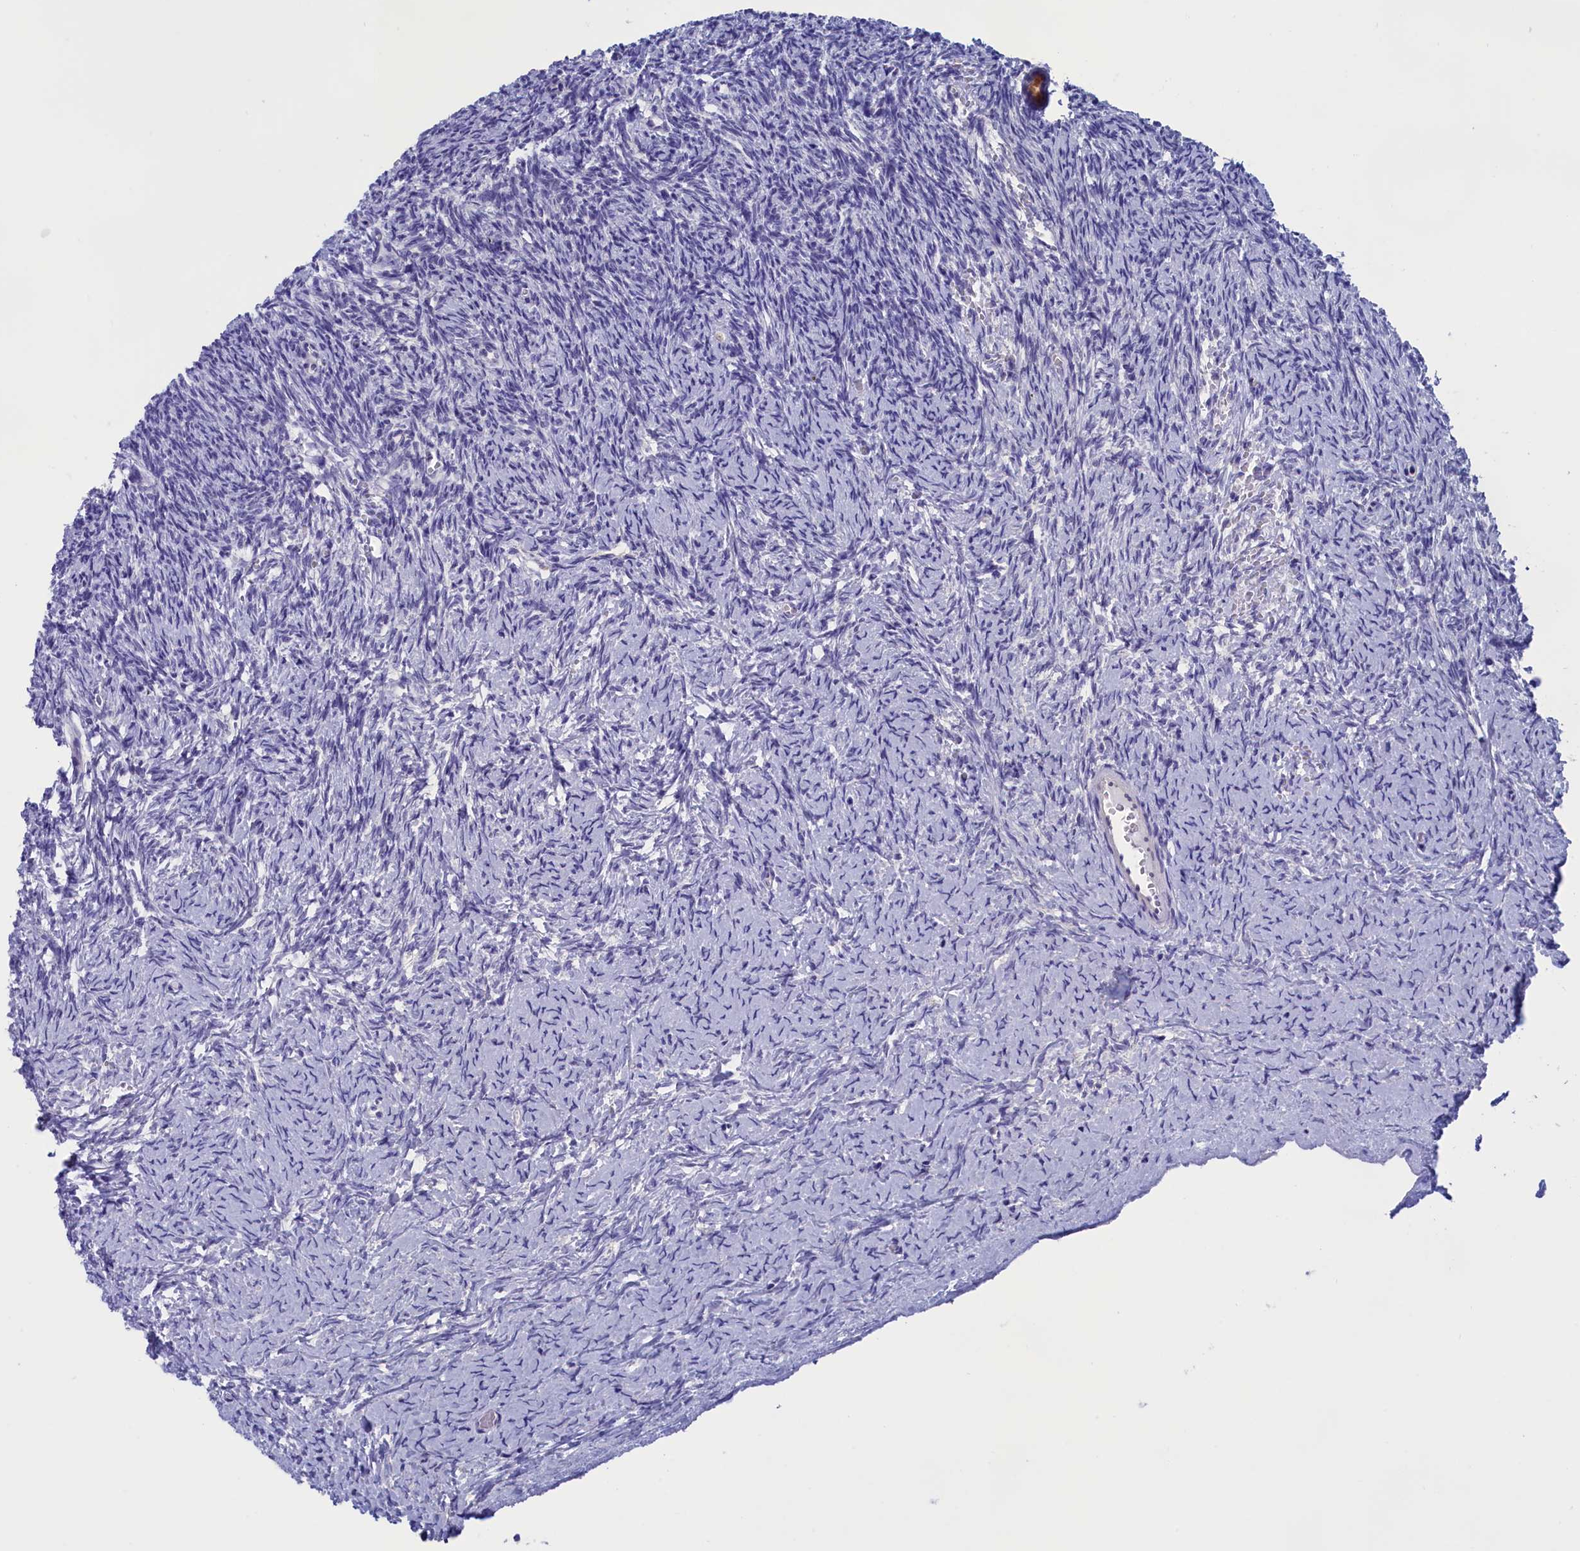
{"staining": {"intensity": "negative", "quantity": "none", "location": "none"}, "tissue": "ovary", "cell_type": "Ovarian stroma cells", "image_type": "normal", "snomed": [{"axis": "morphology", "description": "Normal tissue, NOS"}, {"axis": "topography", "description": "Ovary"}], "caption": "A photomicrograph of human ovary is negative for staining in ovarian stroma cells. (DAB IHC, high magnification).", "gene": "VPS35L", "patient": {"sex": "female", "age": 39}}